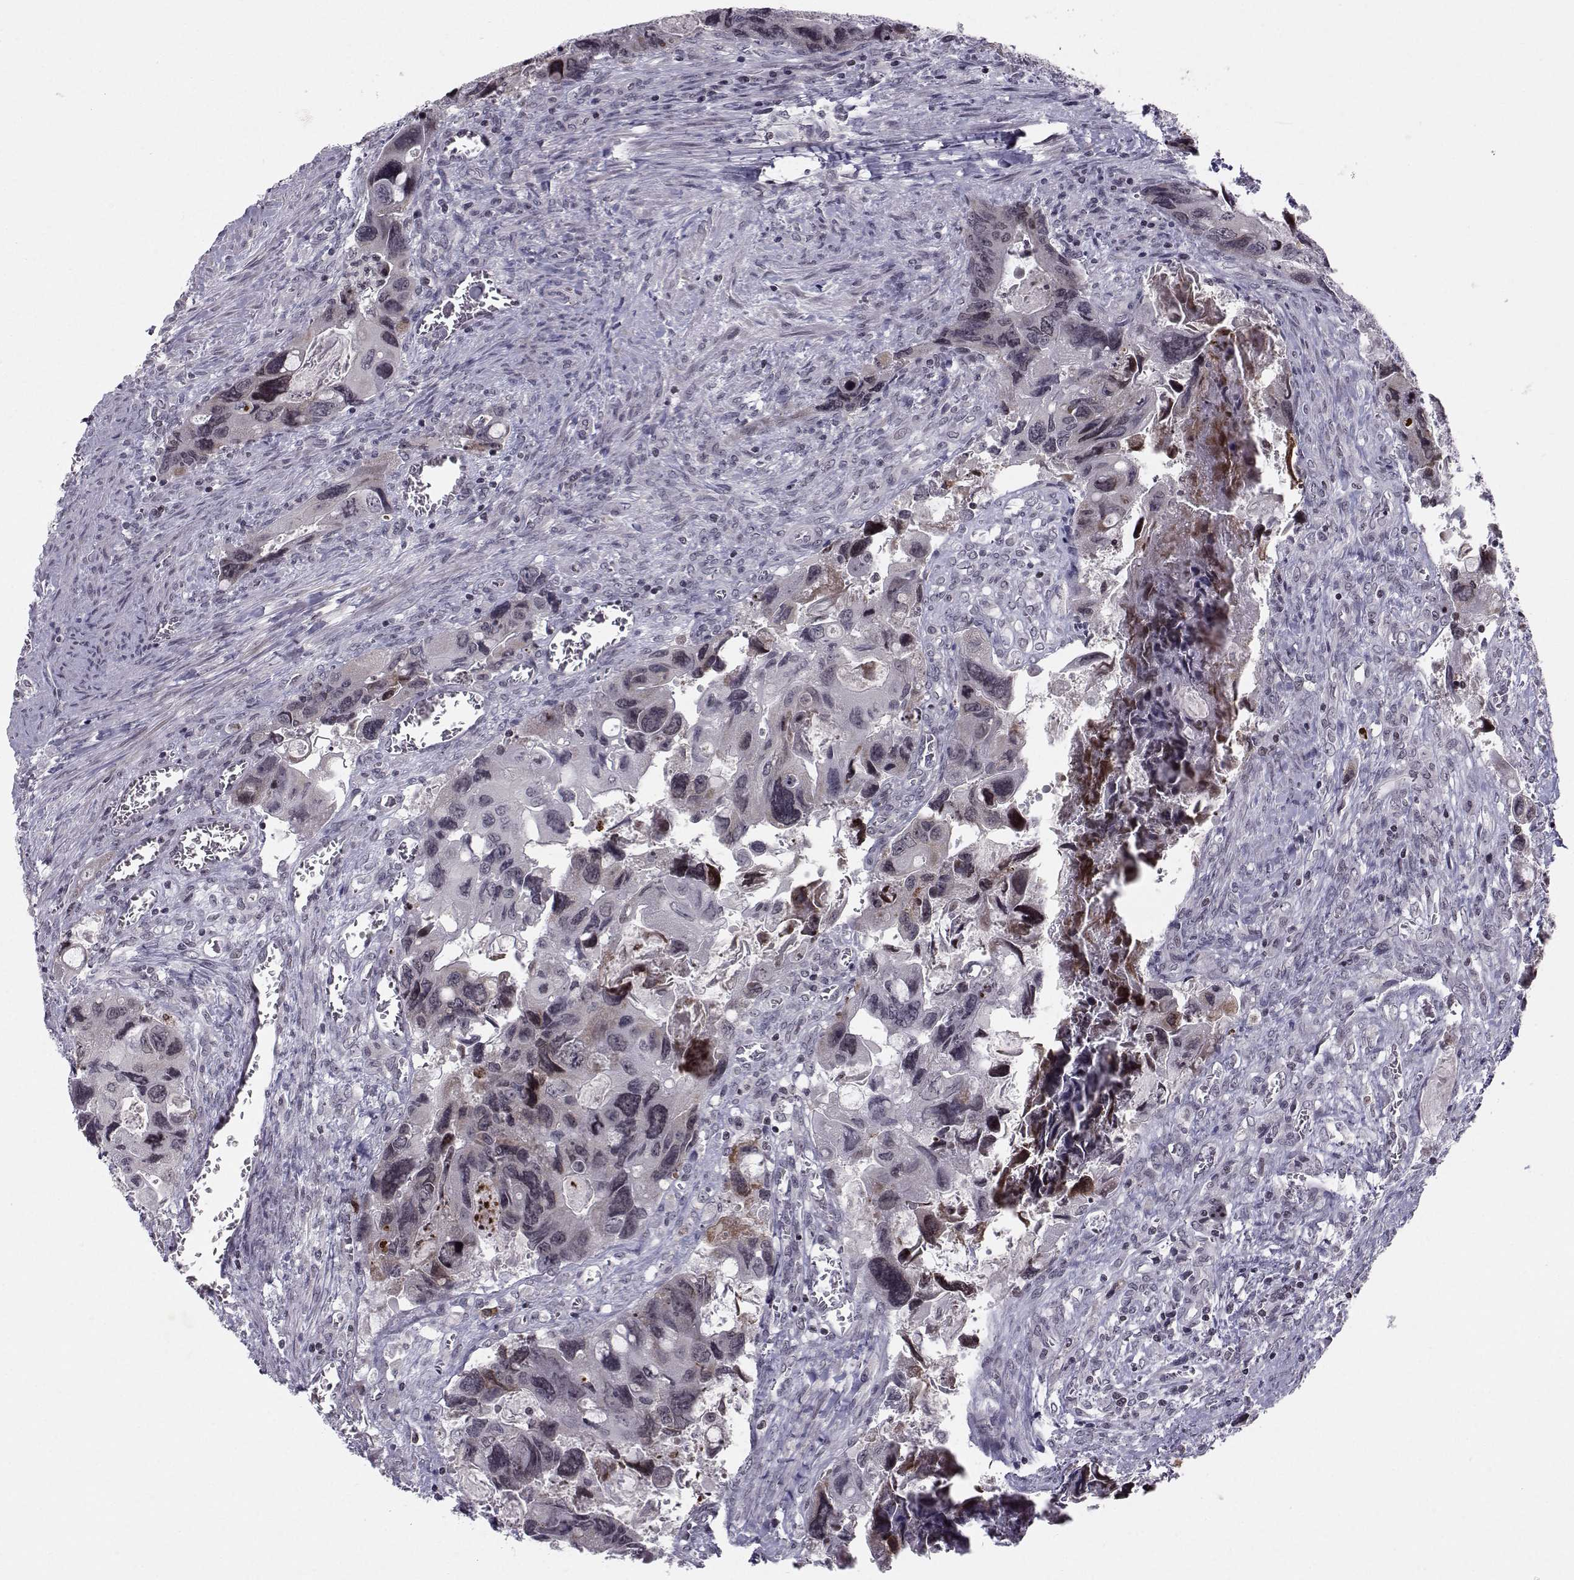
{"staining": {"intensity": "negative", "quantity": "none", "location": "none"}, "tissue": "colorectal cancer", "cell_type": "Tumor cells", "image_type": "cancer", "snomed": [{"axis": "morphology", "description": "Adenocarcinoma, NOS"}, {"axis": "topography", "description": "Rectum"}], "caption": "Immunohistochemistry of colorectal cancer shows no positivity in tumor cells. (DAB immunohistochemistry (IHC) visualized using brightfield microscopy, high magnification).", "gene": "MARCHF4", "patient": {"sex": "male", "age": 62}}